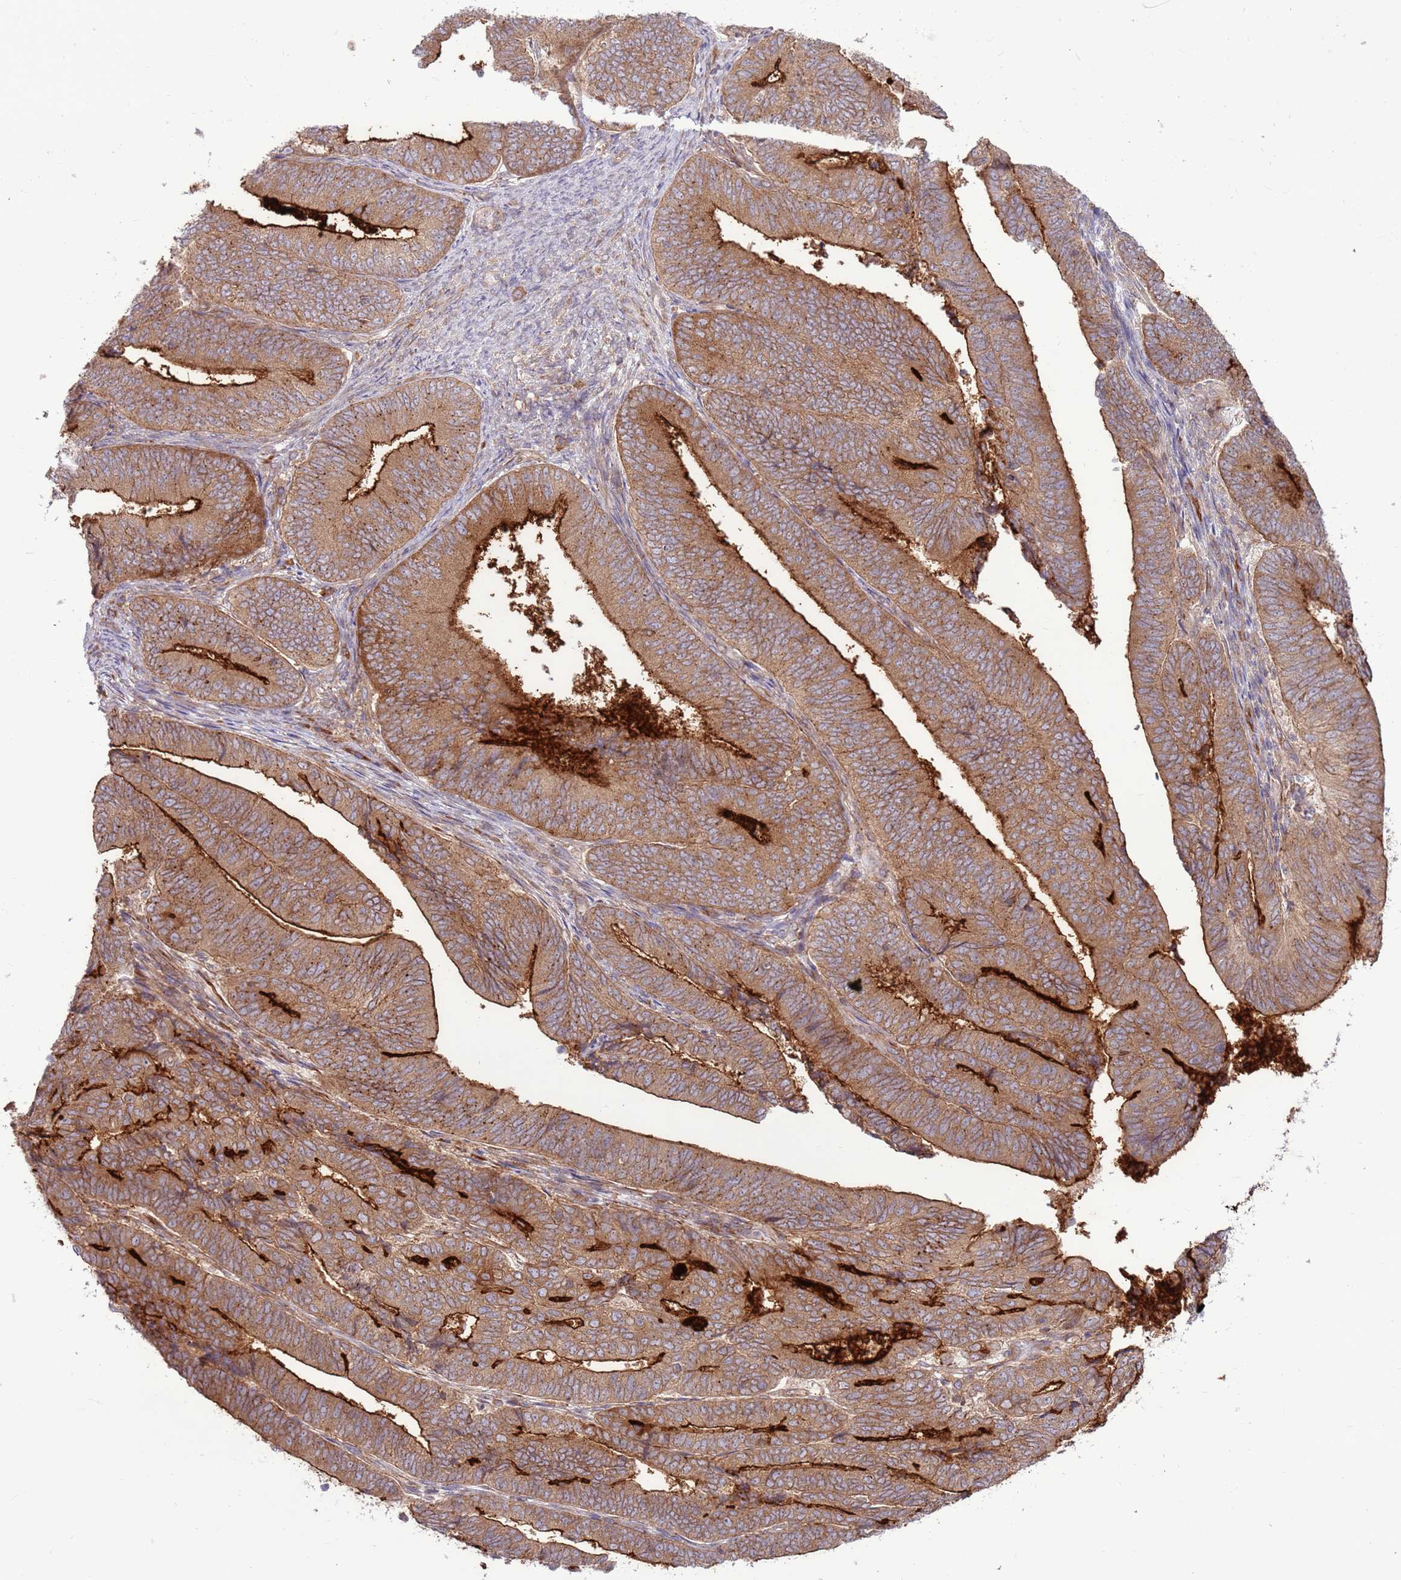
{"staining": {"intensity": "strong", "quantity": ">75%", "location": "cytoplasmic/membranous"}, "tissue": "endometrial cancer", "cell_type": "Tumor cells", "image_type": "cancer", "snomed": [{"axis": "morphology", "description": "Adenocarcinoma, NOS"}, {"axis": "topography", "description": "Endometrium"}], "caption": "Protein expression analysis of human endometrial adenocarcinoma reveals strong cytoplasmic/membranous expression in about >75% of tumor cells. (Stains: DAB (3,3'-diaminobenzidine) in brown, nuclei in blue, Microscopy: brightfield microscopy at high magnification).", "gene": "DDX19B", "patient": {"sex": "female", "age": 70}}